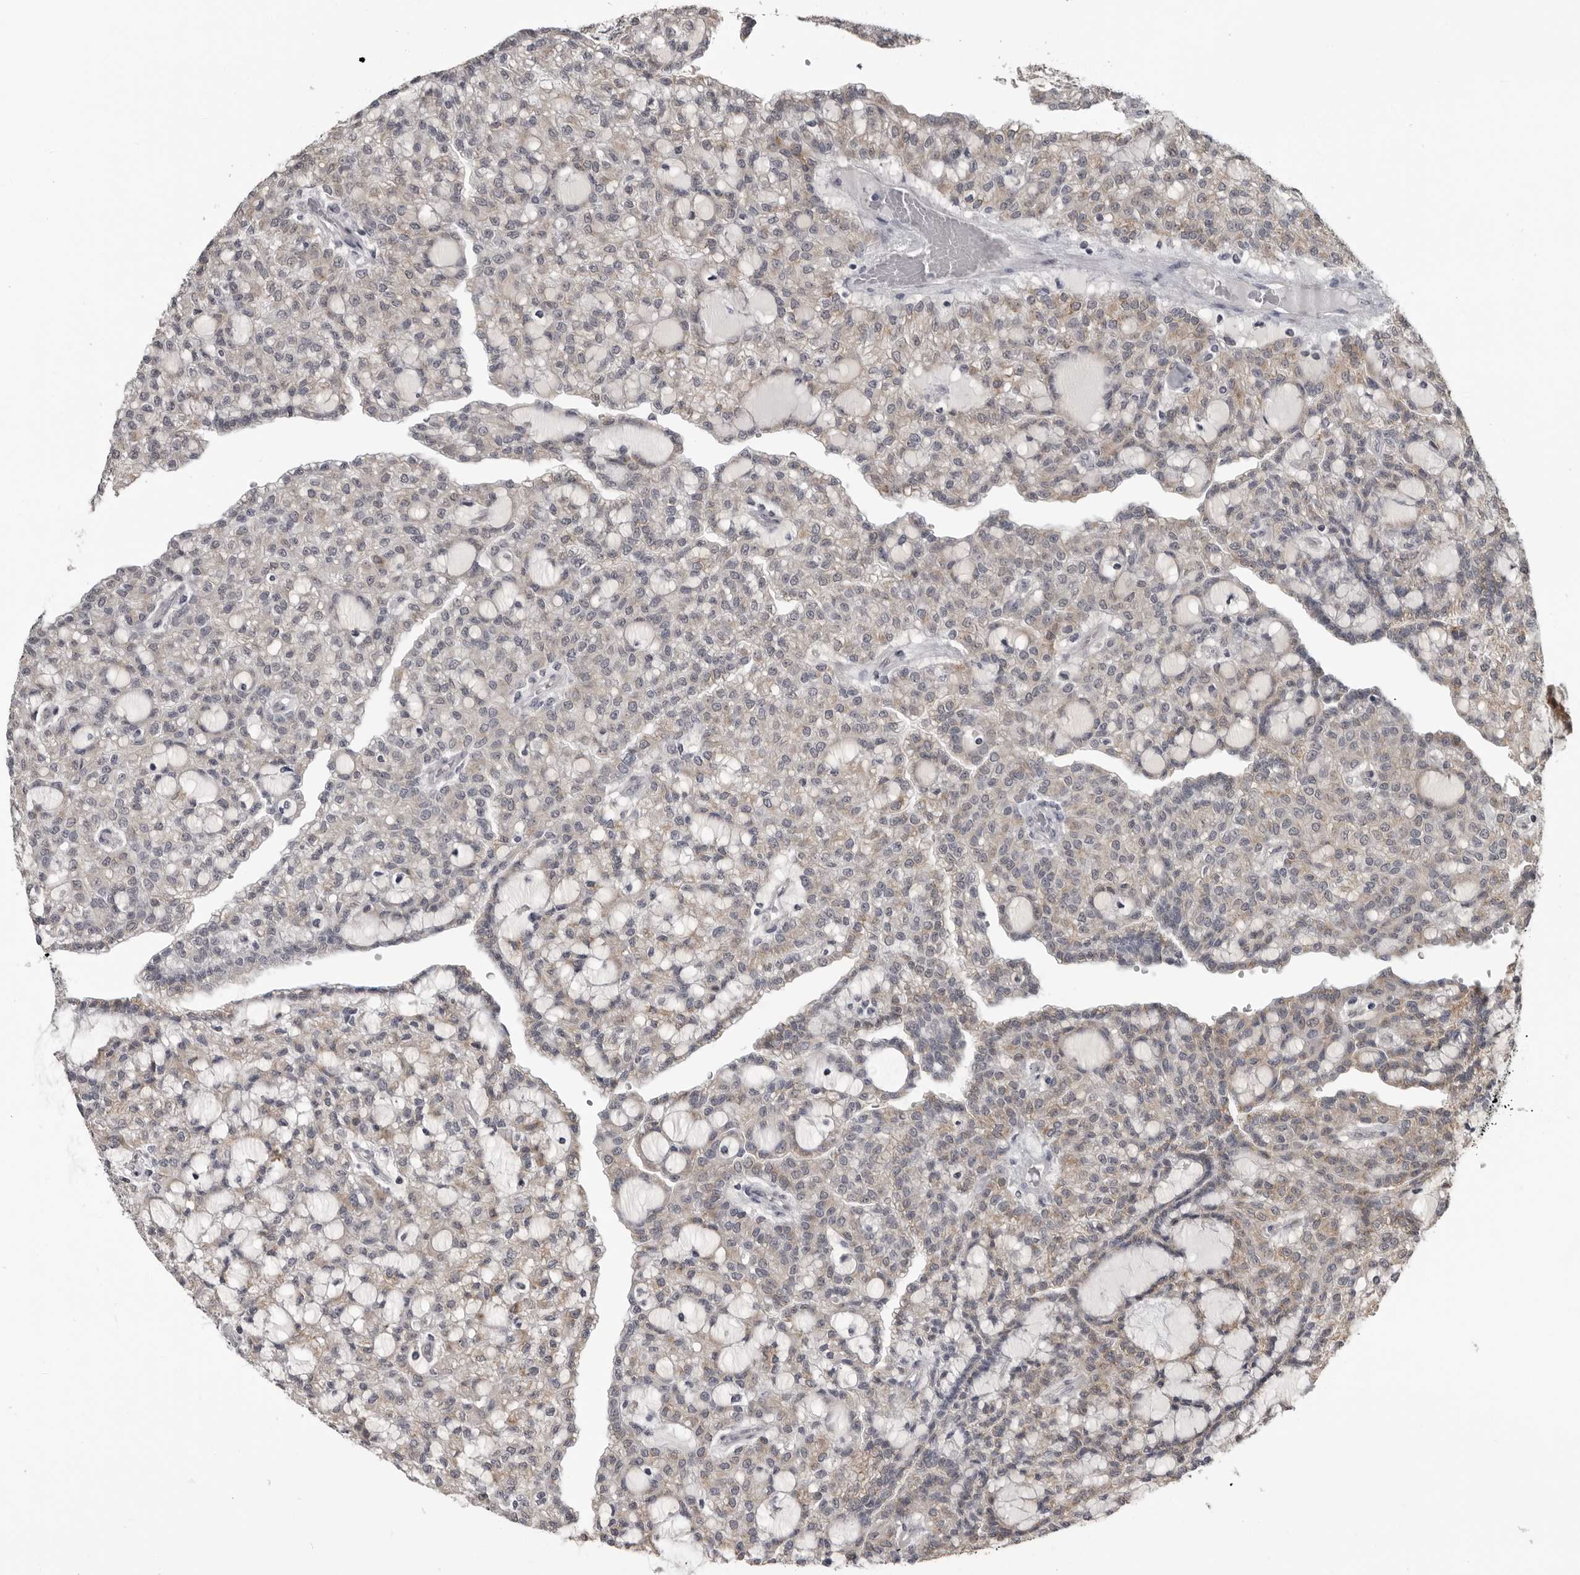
{"staining": {"intensity": "weak", "quantity": "<25%", "location": "cytoplasmic/membranous"}, "tissue": "renal cancer", "cell_type": "Tumor cells", "image_type": "cancer", "snomed": [{"axis": "morphology", "description": "Adenocarcinoma, NOS"}, {"axis": "topography", "description": "Kidney"}], "caption": "Immunohistochemical staining of human adenocarcinoma (renal) displays no significant staining in tumor cells.", "gene": "PRRX2", "patient": {"sex": "male", "age": 63}}